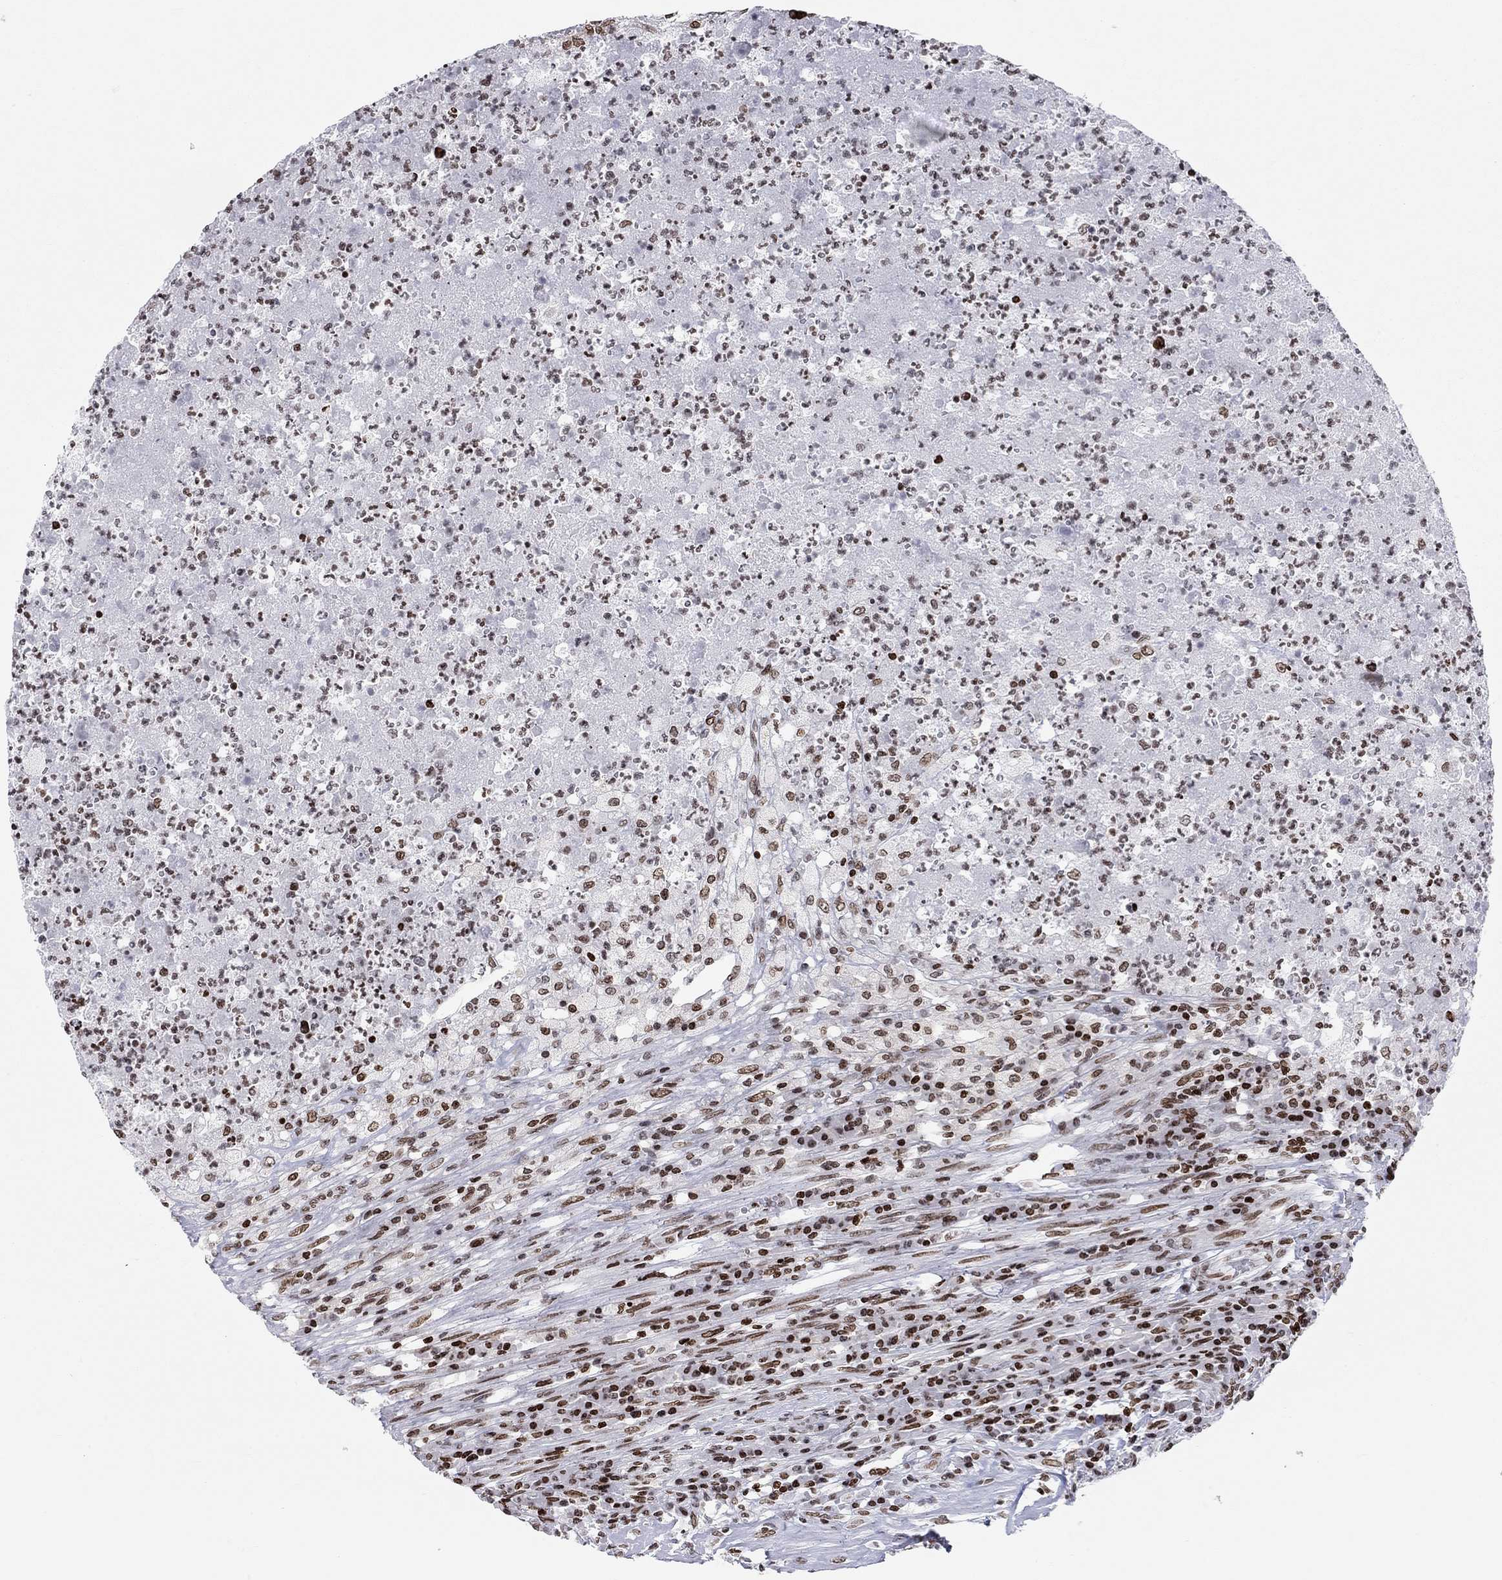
{"staining": {"intensity": "moderate", "quantity": ">75%", "location": "nuclear"}, "tissue": "testis cancer", "cell_type": "Tumor cells", "image_type": "cancer", "snomed": [{"axis": "morphology", "description": "Necrosis, NOS"}, {"axis": "morphology", "description": "Carcinoma, Embryonal, NOS"}, {"axis": "topography", "description": "Testis"}], "caption": "Testis embryonal carcinoma stained with a brown dye reveals moderate nuclear positive positivity in approximately >75% of tumor cells.", "gene": "H2AX", "patient": {"sex": "male", "age": 19}}